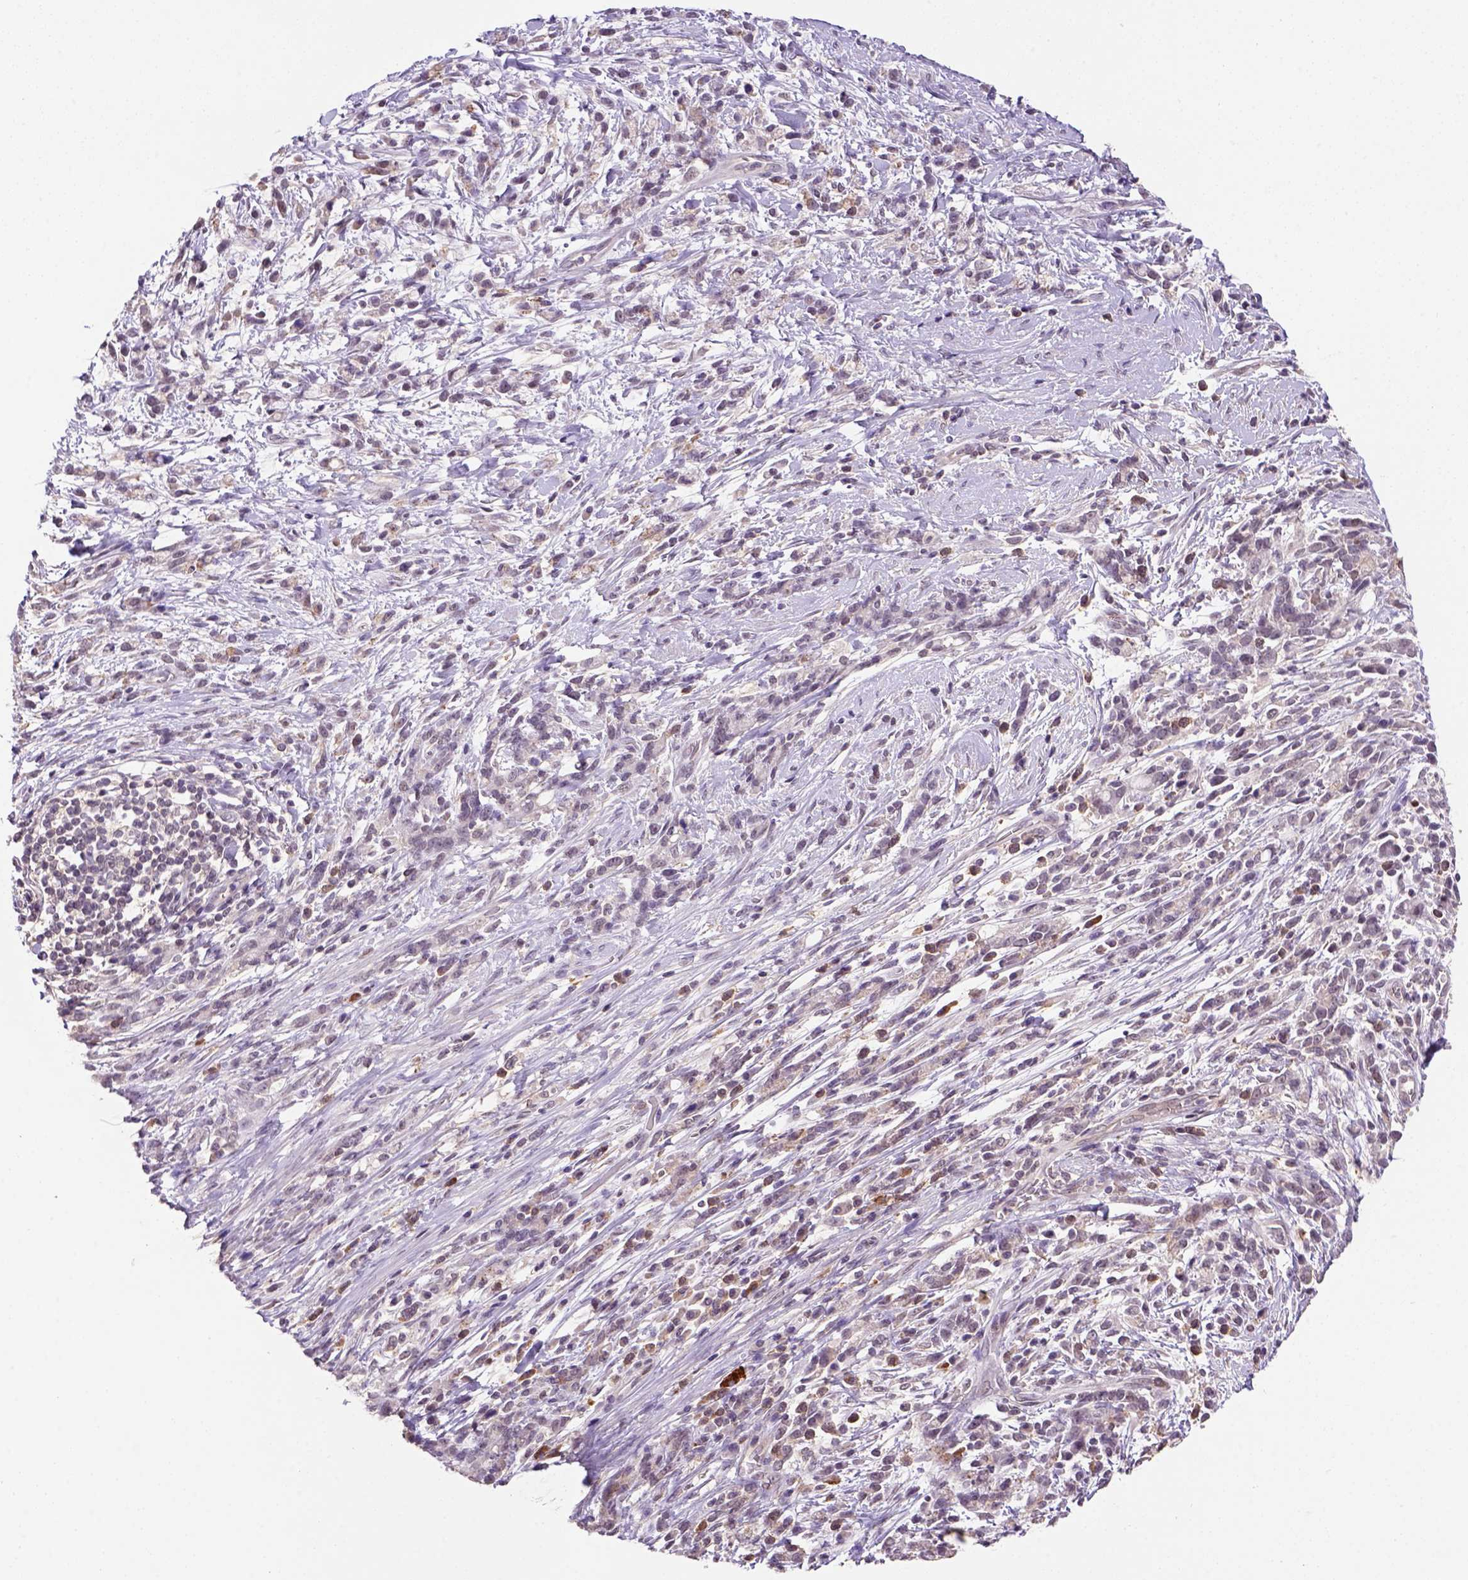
{"staining": {"intensity": "weak", "quantity": "25%-75%", "location": "cytoplasmic/membranous,nuclear"}, "tissue": "stomach cancer", "cell_type": "Tumor cells", "image_type": "cancer", "snomed": [{"axis": "morphology", "description": "Adenocarcinoma, NOS"}, {"axis": "topography", "description": "Stomach"}], "caption": "Immunohistochemical staining of stomach cancer (adenocarcinoma) displays weak cytoplasmic/membranous and nuclear protein staining in about 25%-75% of tumor cells. The staining was performed using DAB (3,3'-diaminobenzidine), with brown indicating positive protein expression. Nuclei are stained blue with hematoxylin.", "gene": "SCML4", "patient": {"sex": "female", "age": 57}}